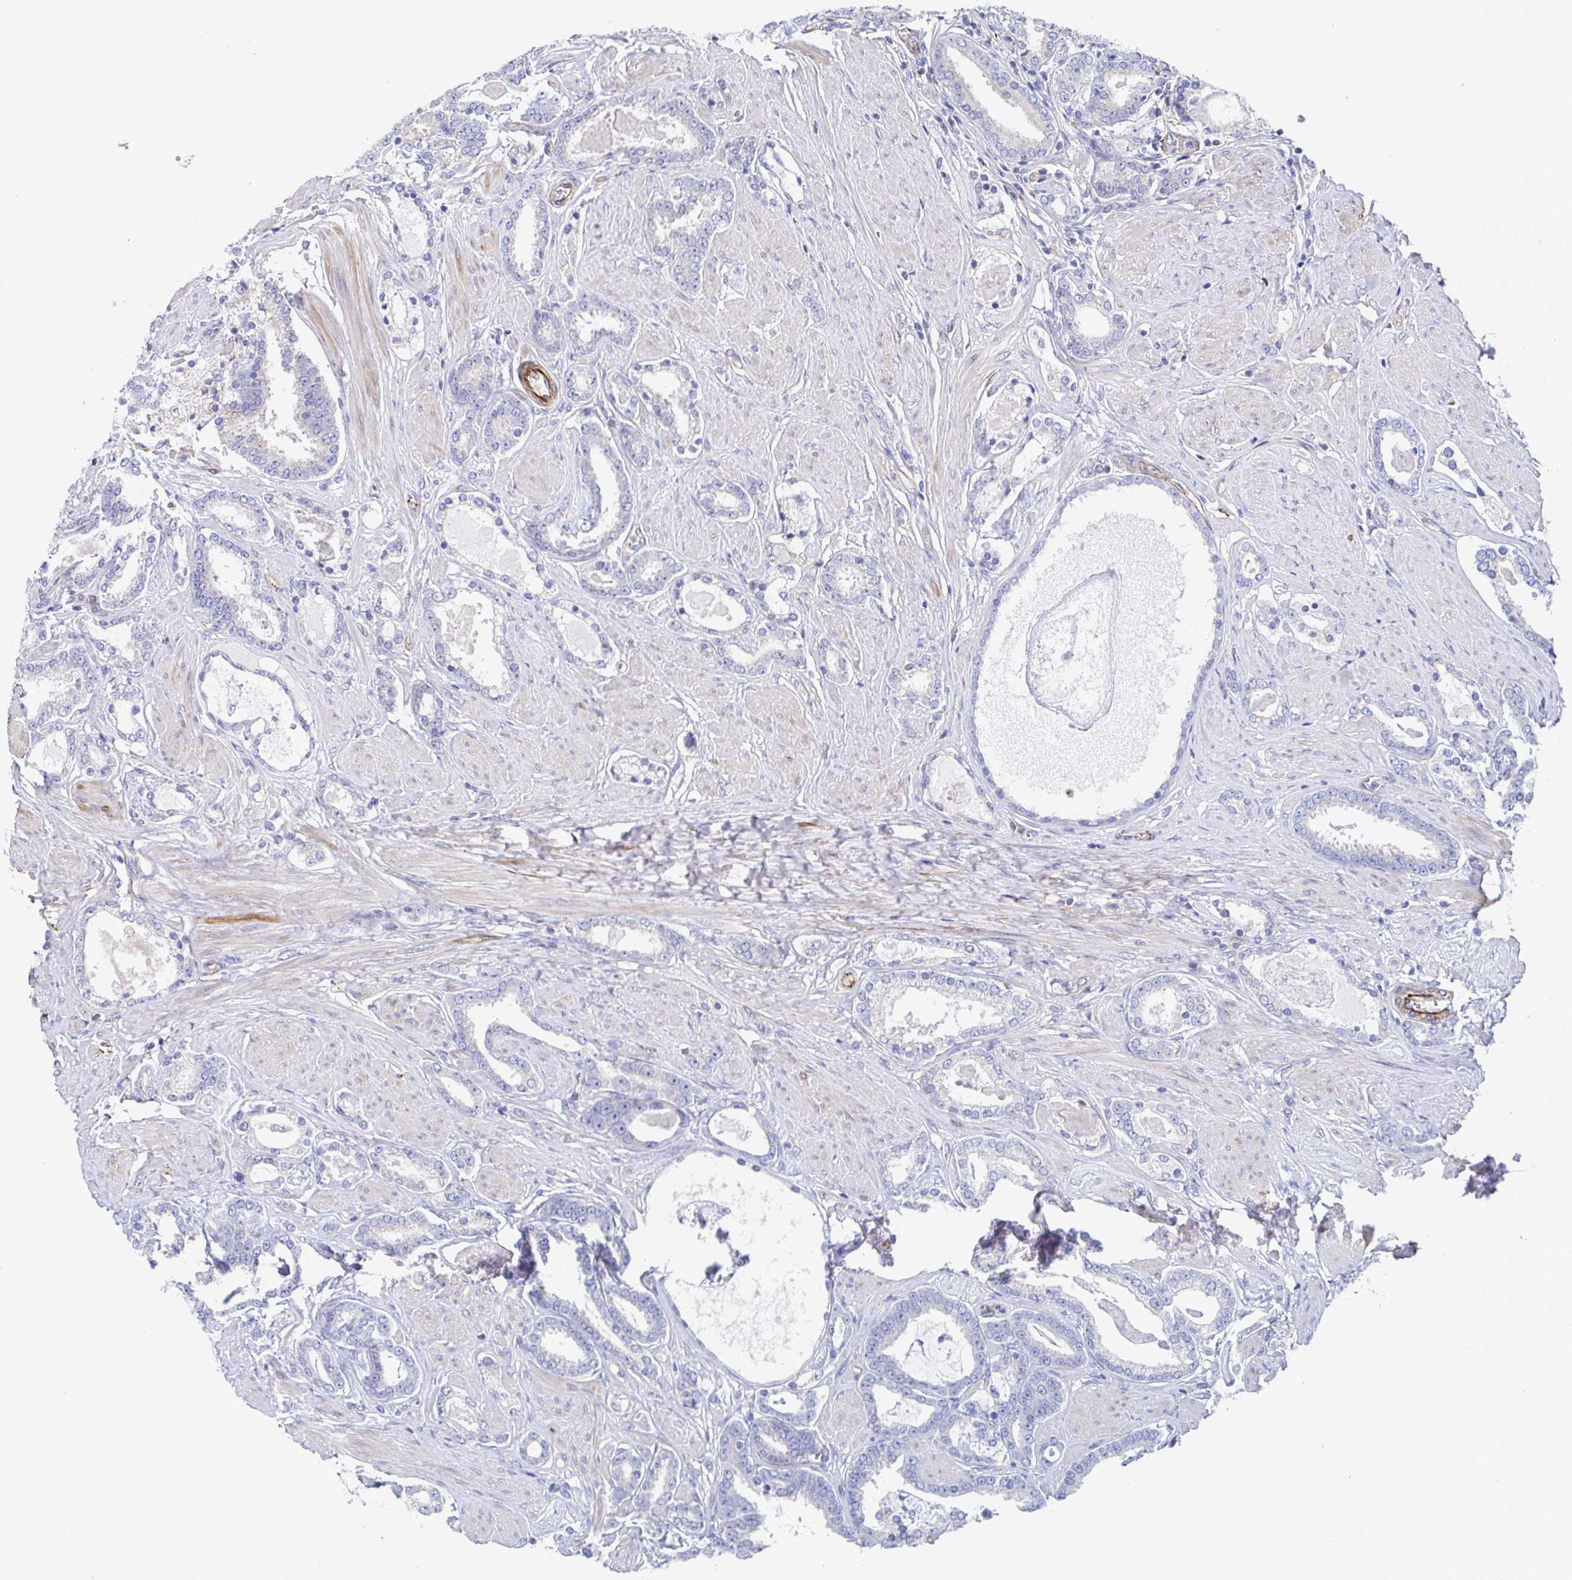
{"staining": {"intensity": "negative", "quantity": "none", "location": "none"}, "tissue": "prostate cancer", "cell_type": "Tumor cells", "image_type": "cancer", "snomed": [{"axis": "morphology", "description": "Adenocarcinoma, High grade"}, {"axis": "topography", "description": "Prostate"}], "caption": "Immunohistochemistry (IHC) of adenocarcinoma (high-grade) (prostate) displays no staining in tumor cells. (Stains: DAB (3,3'-diaminobenzidine) IHC with hematoxylin counter stain, Microscopy: brightfield microscopy at high magnification).", "gene": "KLC3", "patient": {"sex": "male", "age": 63}}